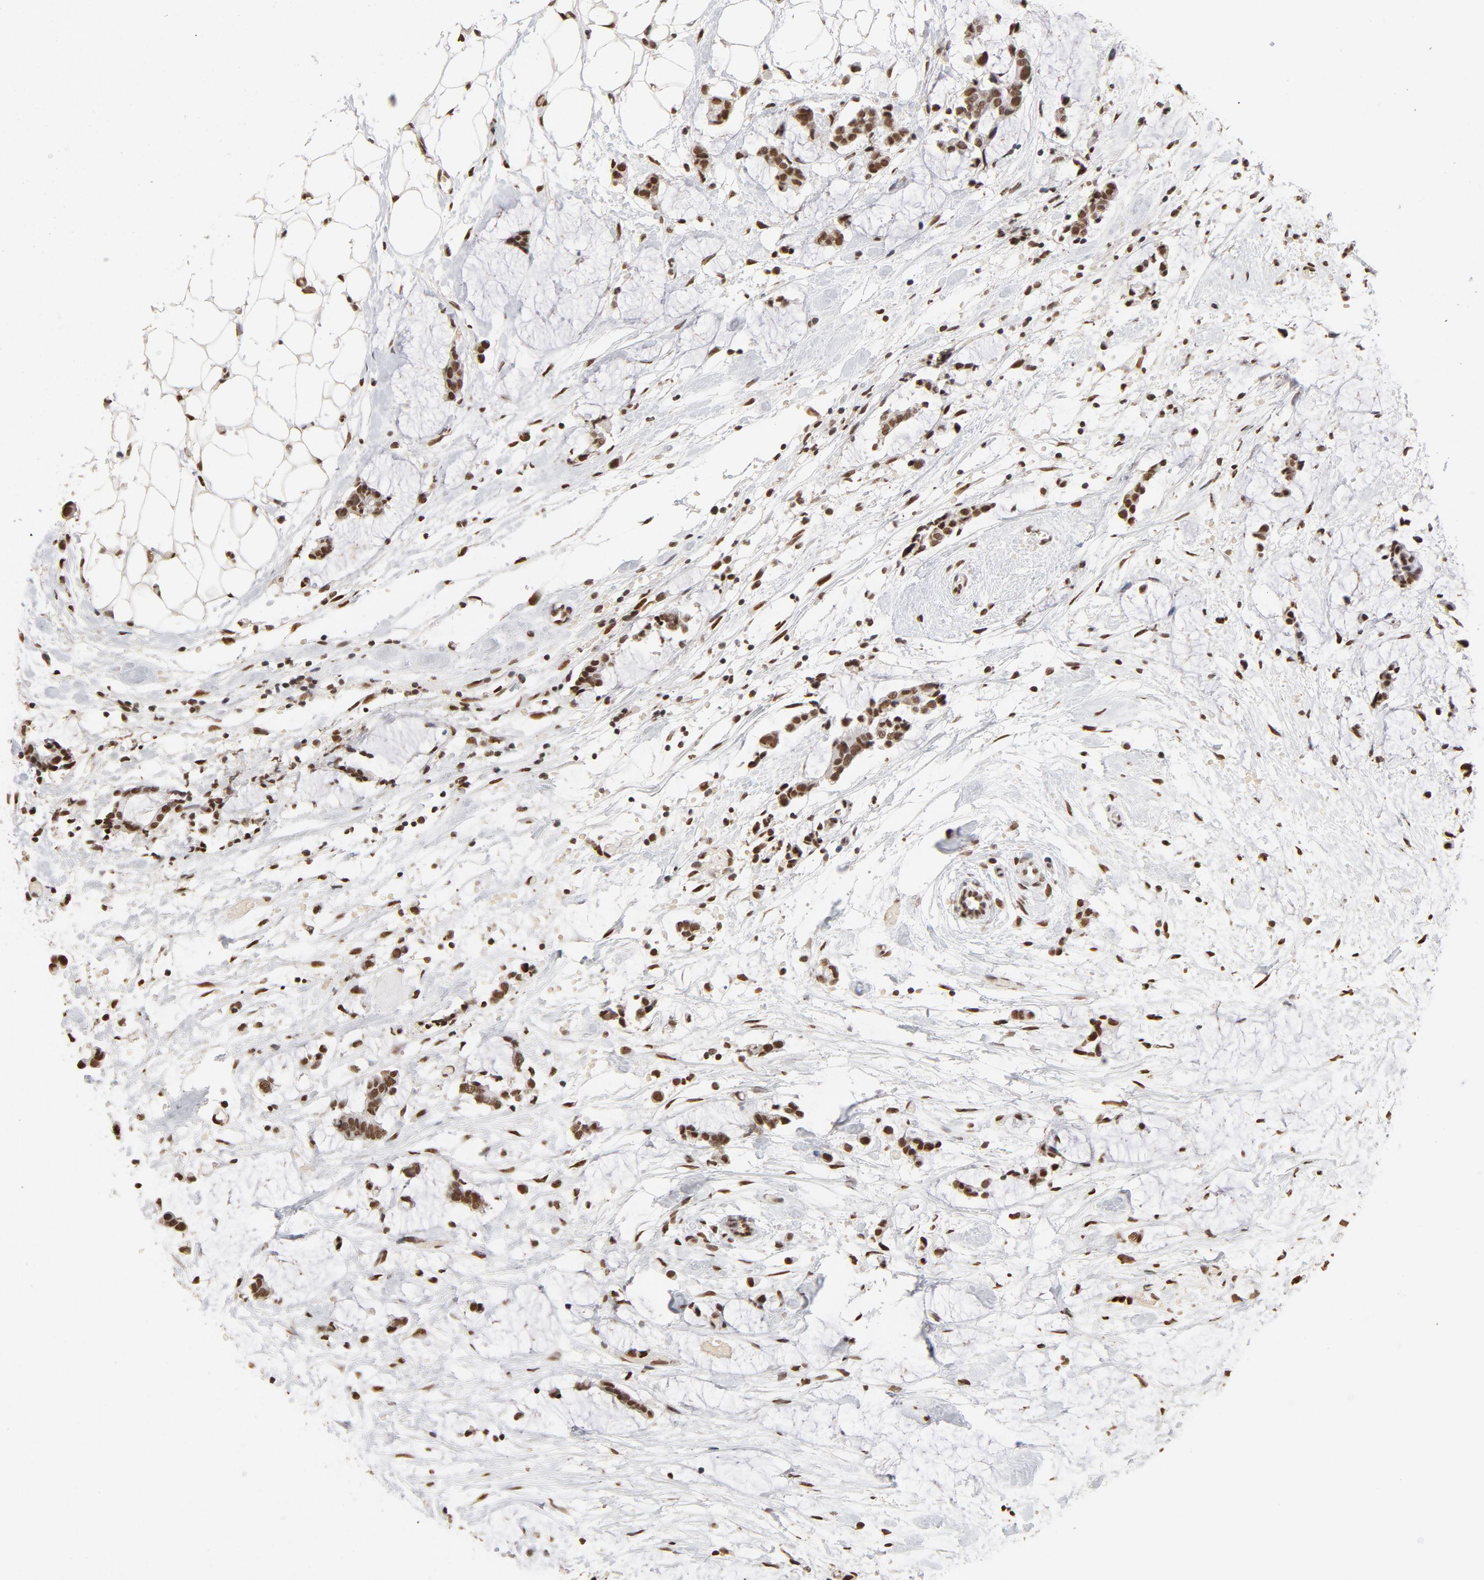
{"staining": {"intensity": "strong", "quantity": ">75%", "location": "nuclear"}, "tissue": "colorectal cancer", "cell_type": "Tumor cells", "image_type": "cancer", "snomed": [{"axis": "morphology", "description": "Adenocarcinoma, NOS"}, {"axis": "topography", "description": "Colon"}], "caption": "This histopathology image displays colorectal cancer (adenocarcinoma) stained with IHC to label a protein in brown. The nuclear of tumor cells show strong positivity for the protein. Nuclei are counter-stained blue.", "gene": "TP53BP1", "patient": {"sex": "male", "age": 14}}